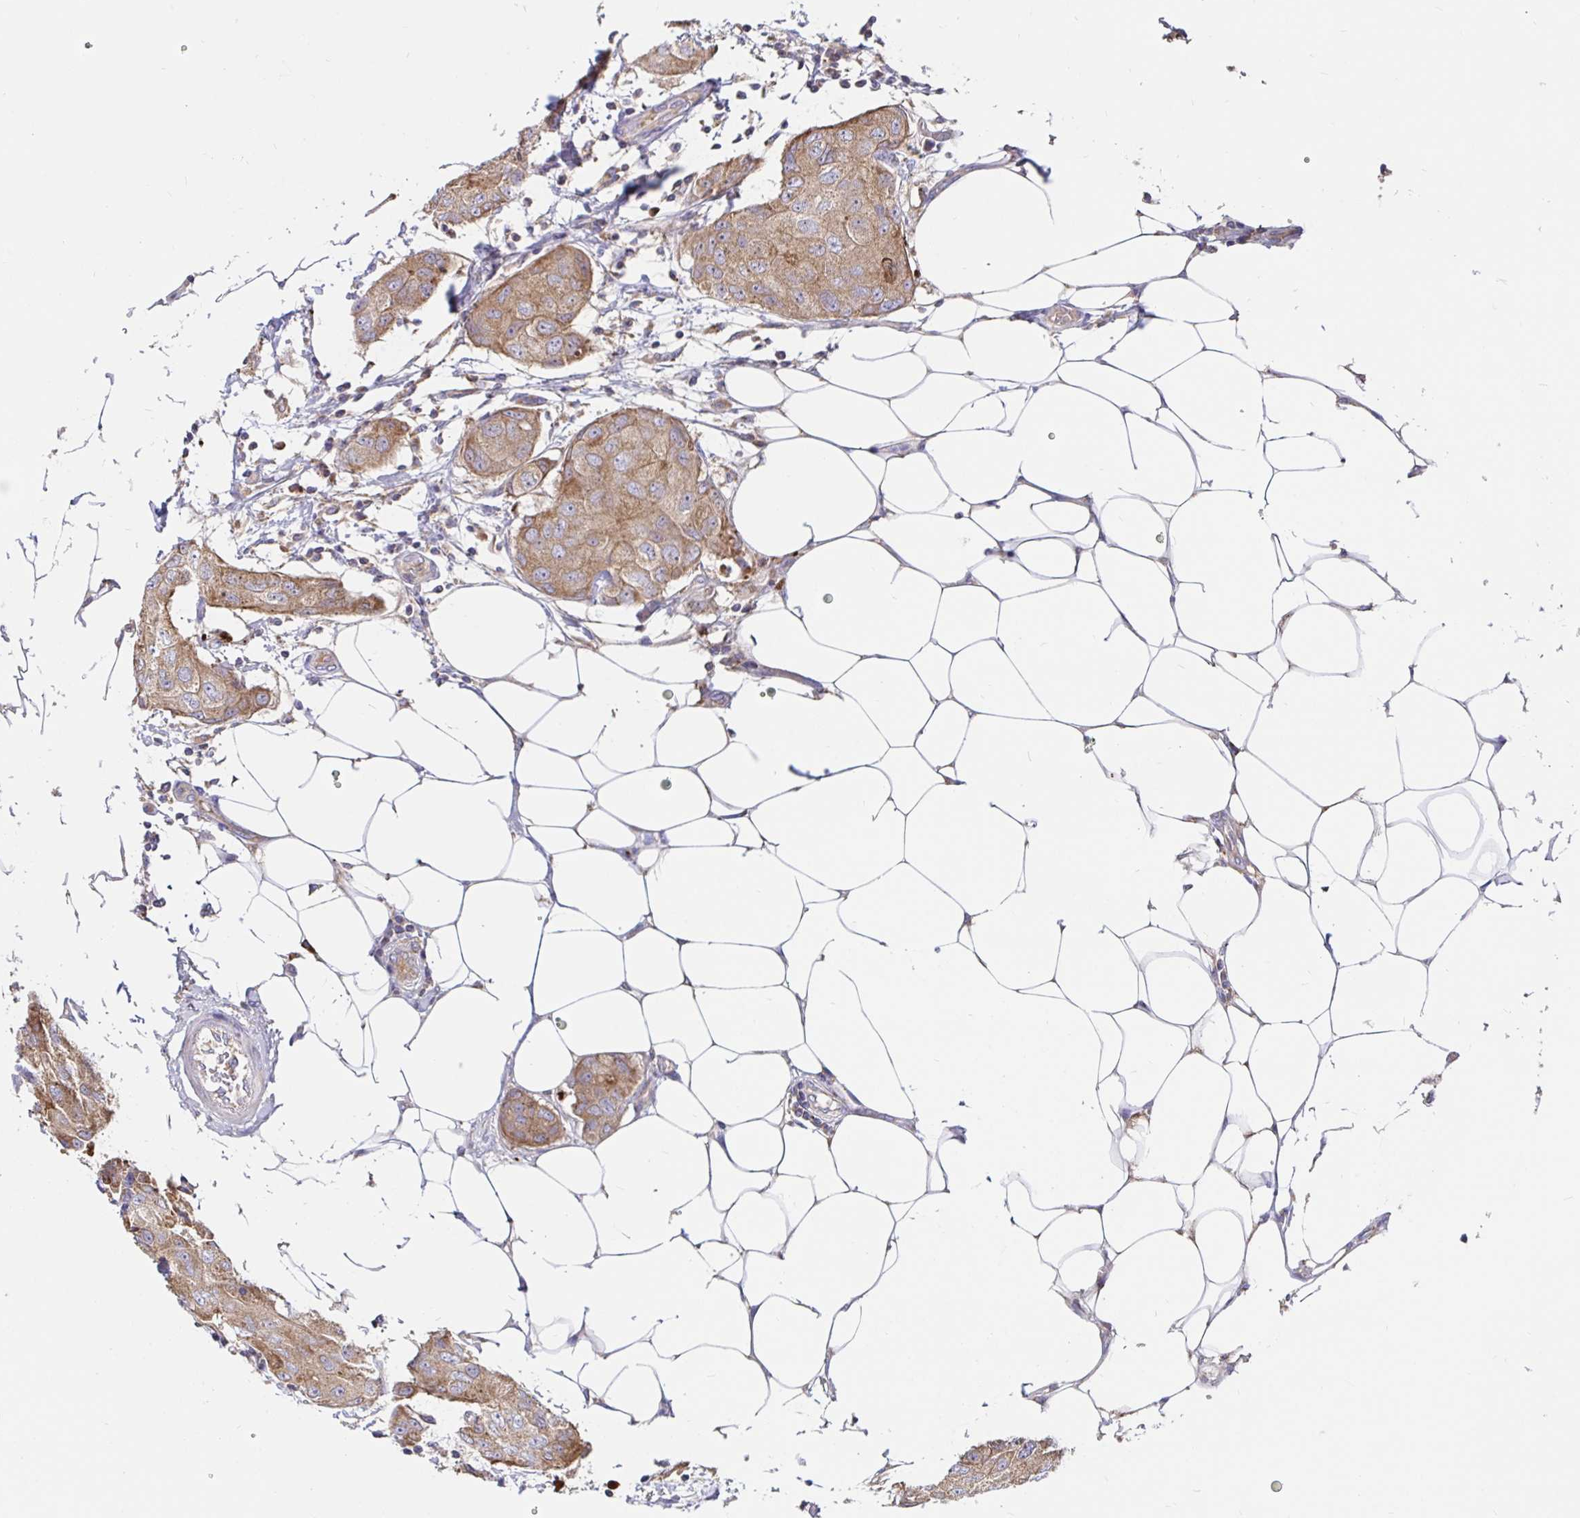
{"staining": {"intensity": "moderate", "quantity": ">75%", "location": "cytoplasmic/membranous"}, "tissue": "breast cancer", "cell_type": "Tumor cells", "image_type": "cancer", "snomed": [{"axis": "morphology", "description": "Duct carcinoma"}, {"axis": "topography", "description": "Breast"}, {"axis": "topography", "description": "Lymph node"}], "caption": "Human intraductal carcinoma (breast) stained with a brown dye demonstrates moderate cytoplasmic/membranous positive expression in approximately >75% of tumor cells.", "gene": "PRDX3", "patient": {"sex": "female", "age": 80}}